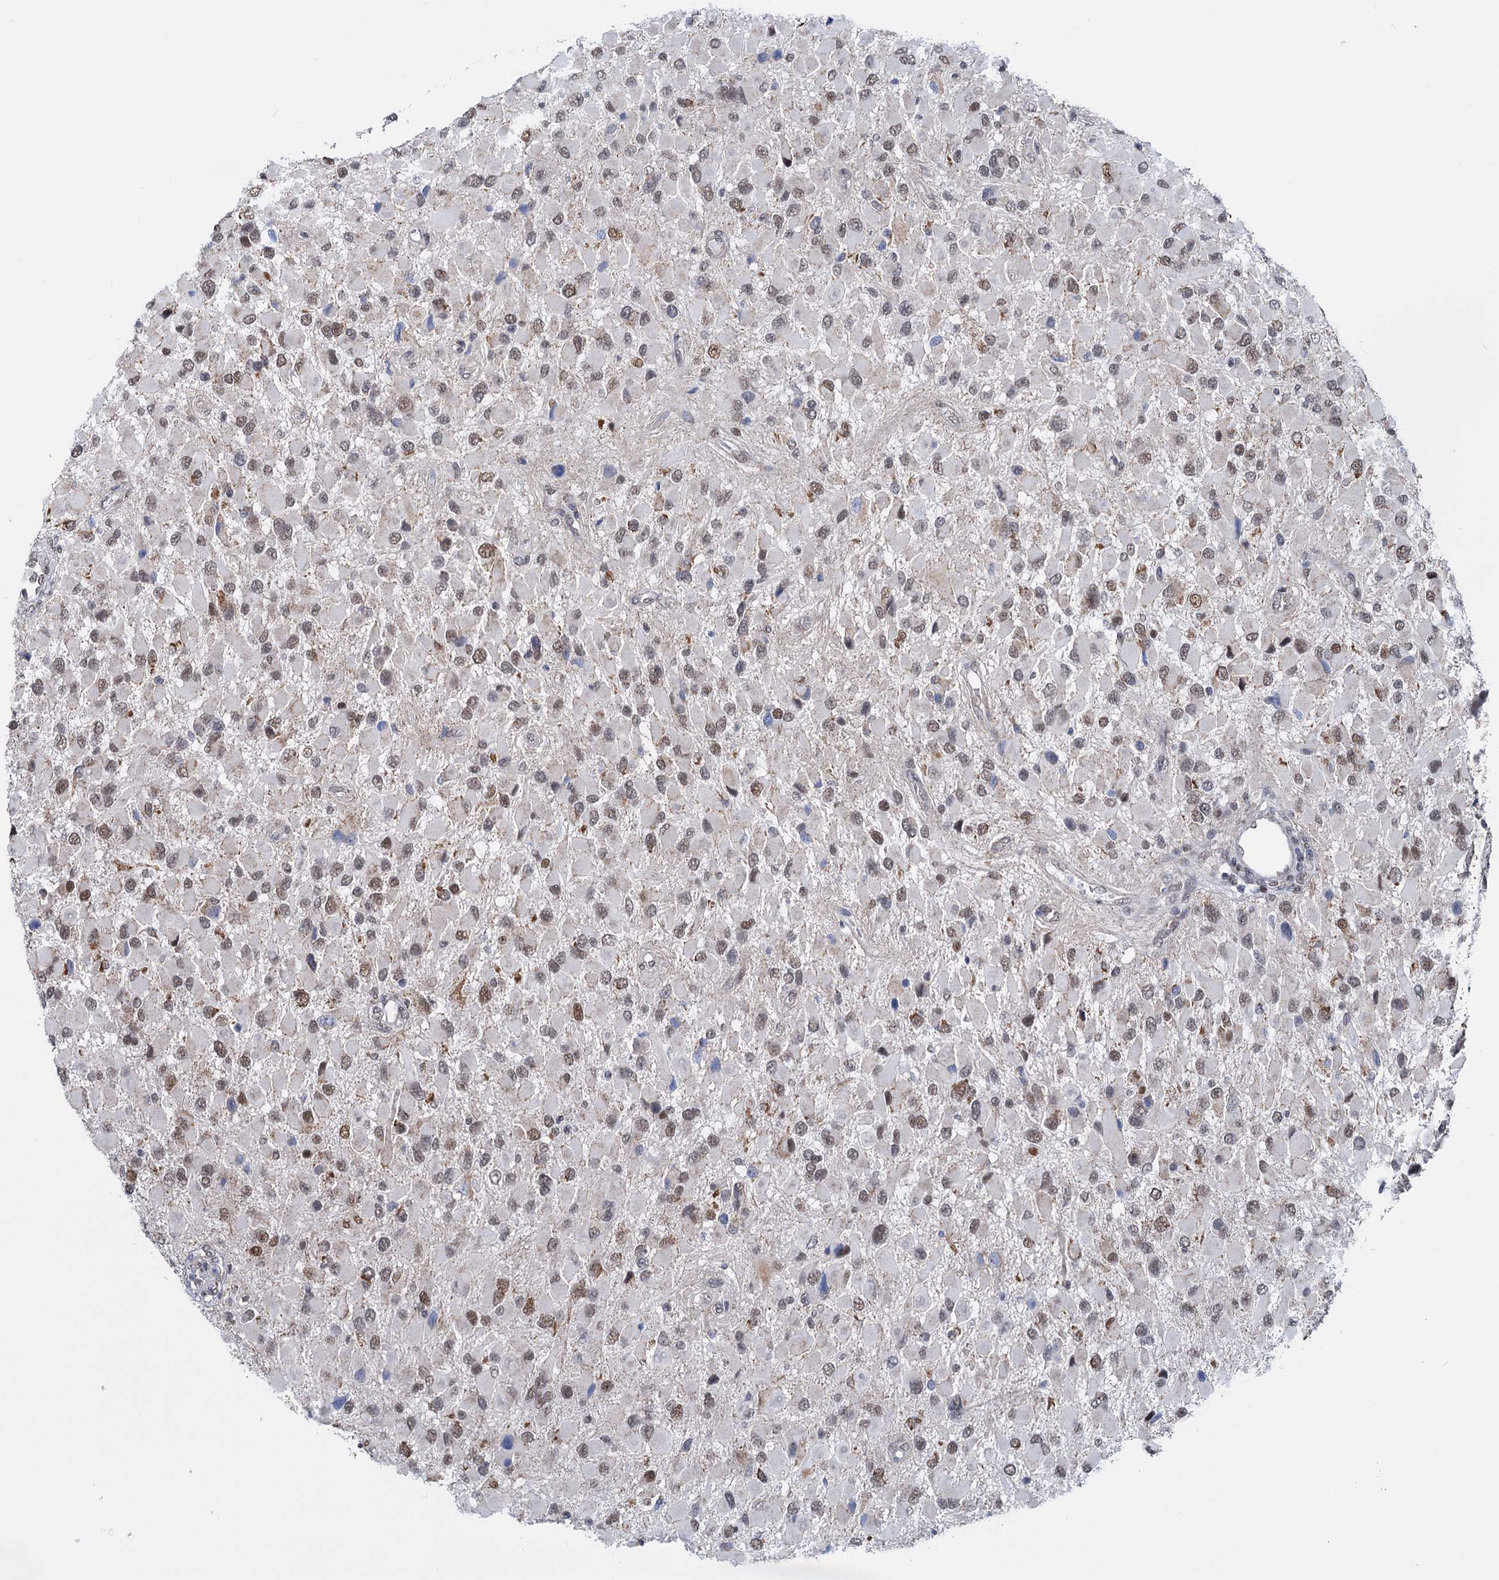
{"staining": {"intensity": "moderate", "quantity": "25%-75%", "location": "nuclear"}, "tissue": "glioma", "cell_type": "Tumor cells", "image_type": "cancer", "snomed": [{"axis": "morphology", "description": "Glioma, malignant, High grade"}, {"axis": "topography", "description": "Brain"}], "caption": "IHC micrograph of neoplastic tissue: malignant glioma (high-grade) stained using IHC demonstrates medium levels of moderate protein expression localized specifically in the nuclear of tumor cells, appearing as a nuclear brown color.", "gene": "MORN3", "patient": {"sex": "male", "age": 53}}